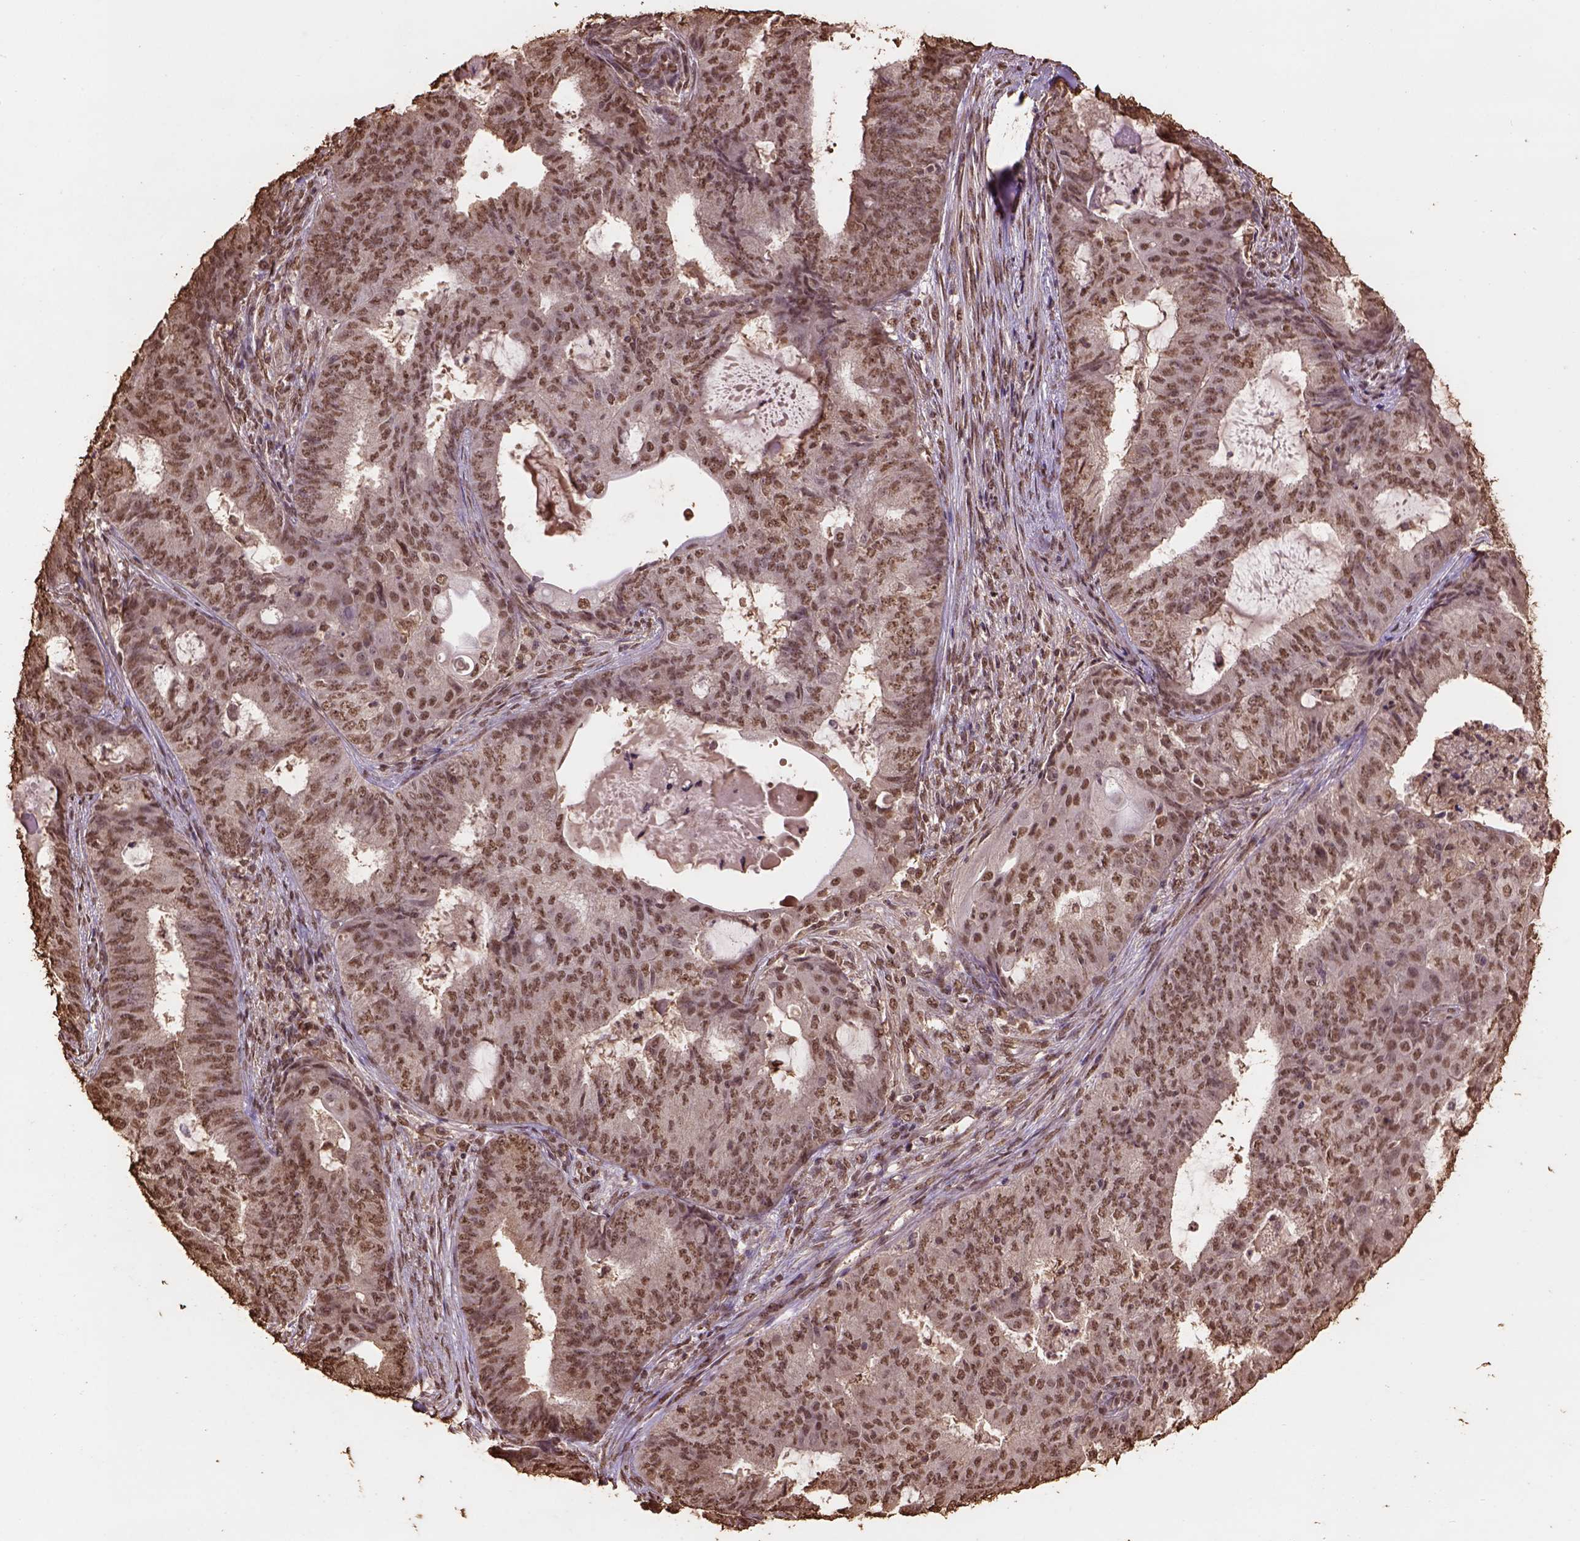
{"staining": {"intensity": "moderate", "quantity": ">75%", "location": "nuclear"}, "tissue": "endometrial cancer", "cell_type": "Tumor cells", "image_type": "cancer", "snomed": [{"axis": "morphology", "description": "Adenocarcinoma, NOS"}, {"axis": "topography", "description": "Endometrium"}], "caption": "Endometrial cancer (adenocarcinoma) stained with a protein marker reveals moderate staining in tumor cells.", "gene": "CSTF2T", "patient": {"sex": "female", "age": 62}}